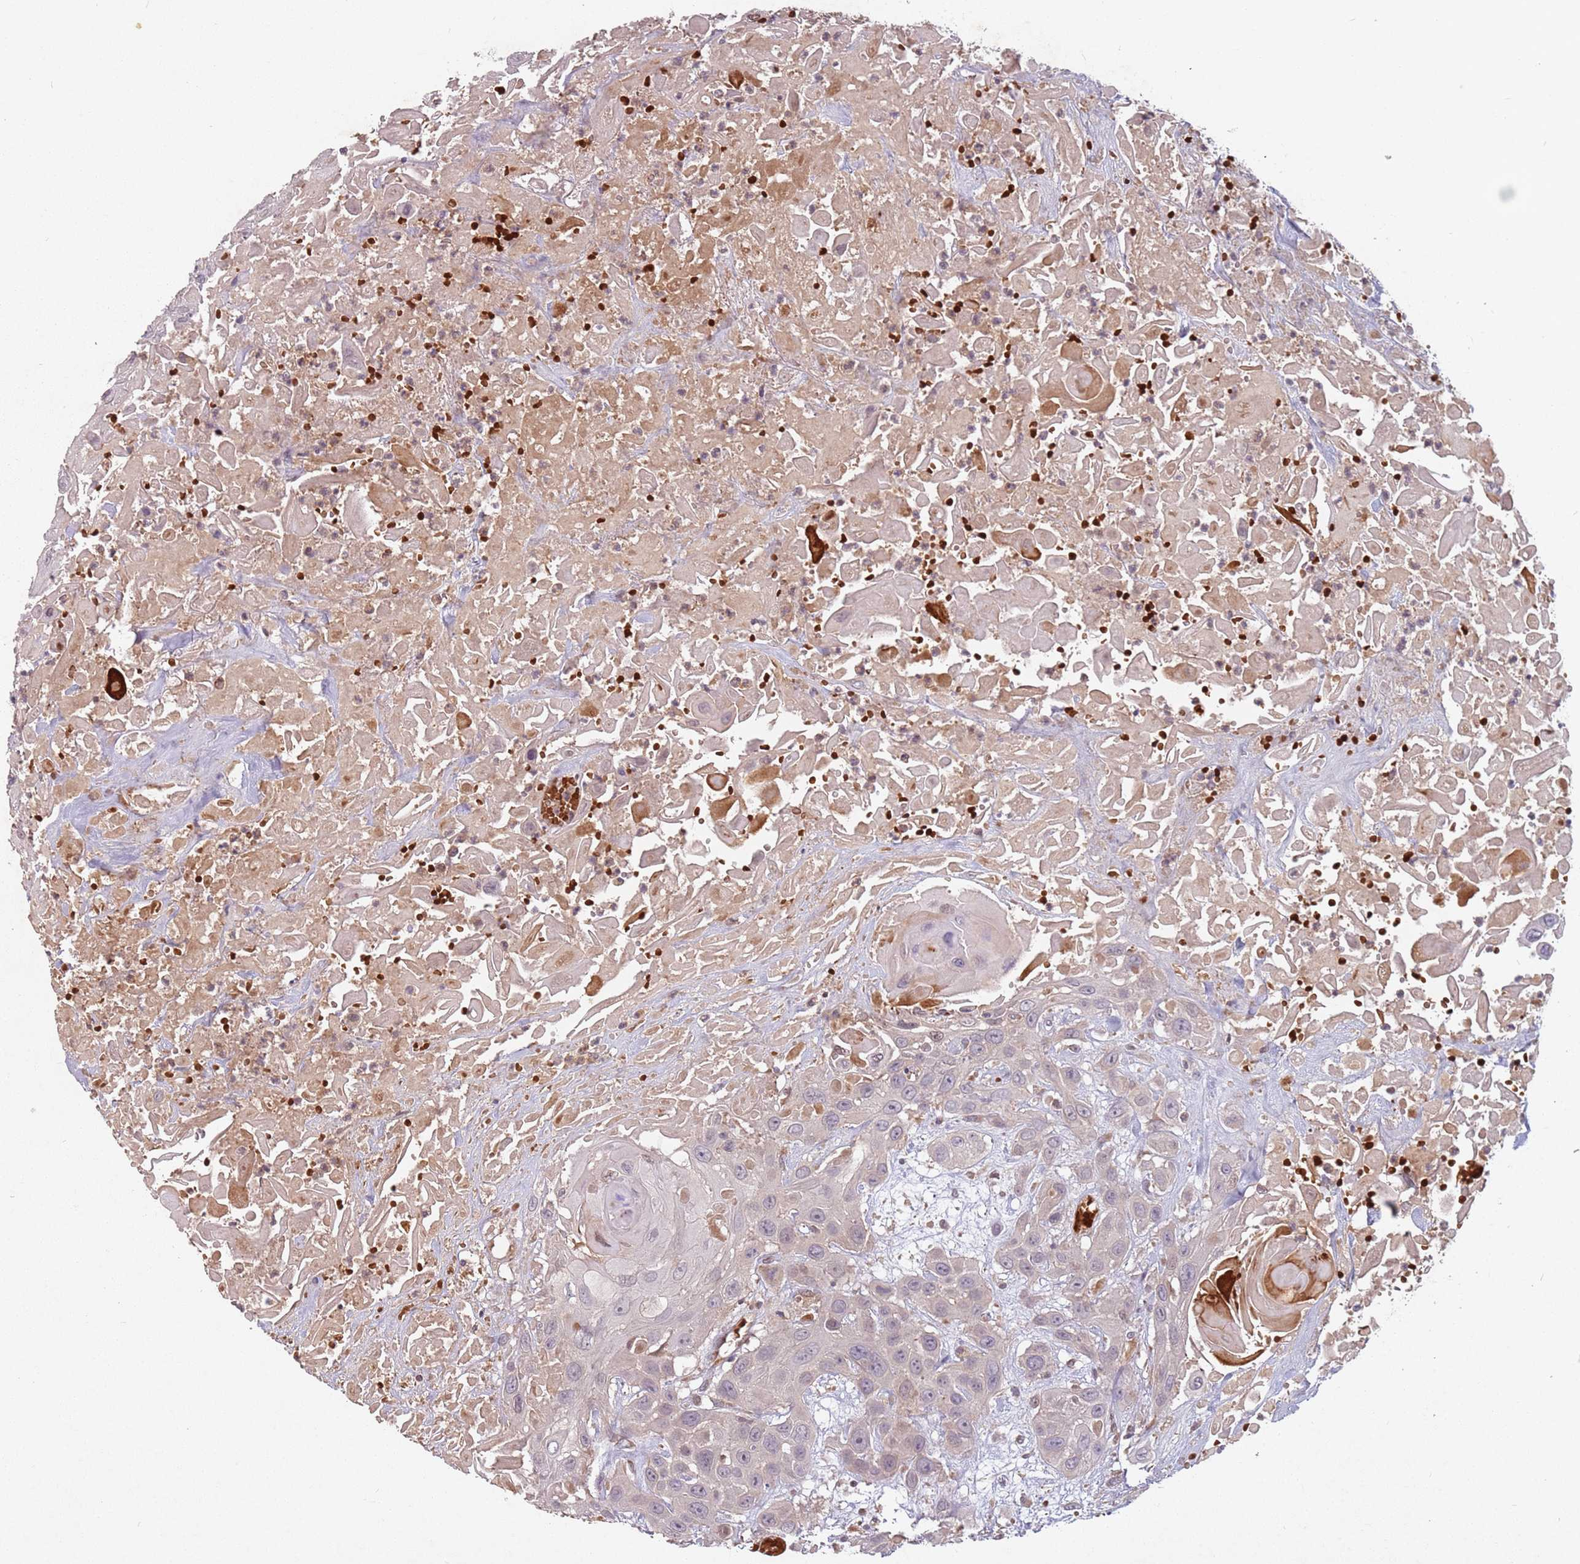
{"staining": {"intensity": "negative", "quantity": "none", "location": "none"}, "tissue": "head and neck cancer", "cell_type": "Tumor cells", "image_type": "cancer", "snomed": [{"axis": "morphology", "description": "Squamous cell carcinoma, NOS"}, {"axis": "topography", "description": "Head-Neck"}], "caption": "This is an immunohistochemistry micrograph of squamous cell carcinoma (head and neck). There is no positivity in tumor cells.", "gene": "GPR180", "patient": {"sex": "male", "age": 81}}